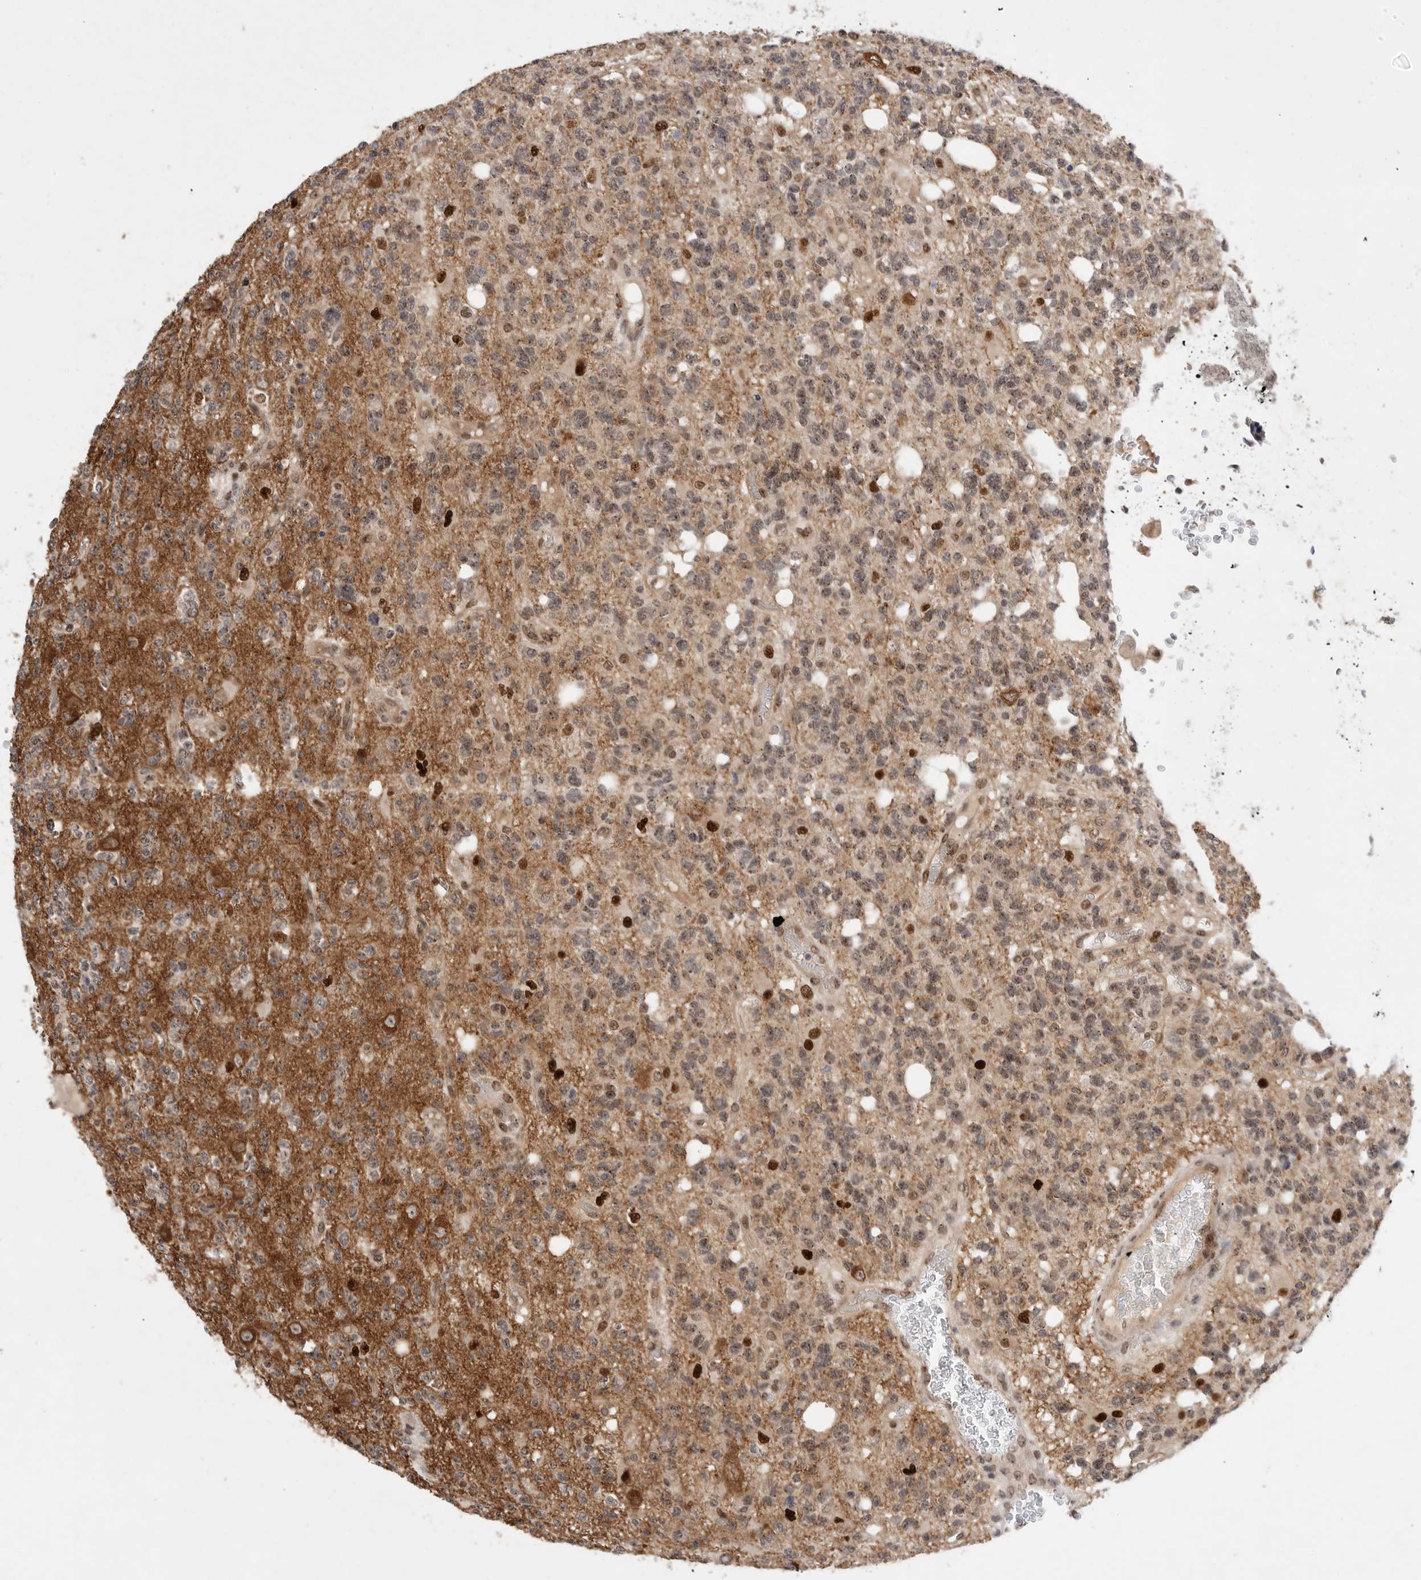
{"staining": {"intensity": "weak", "quantity": "25%-75%", "location": "nuclear"}, "tissue": "glioma", "cell_type": "Tumor cells", "image_type": "cancer", "snomed": [{"axis": "morphology", "description": "Glioma, malignant, High grade"}, {"axis": "topography", "description": "Brain"}], "caption": "Weak nuclear expression for a protein is appreciated in about 25%-75% of tumor cells of malignant high-grade glioma using immunohistochemistry (IHC).", "gene": "LEMD3", "patient": {"sex": "female", "age": 62}}